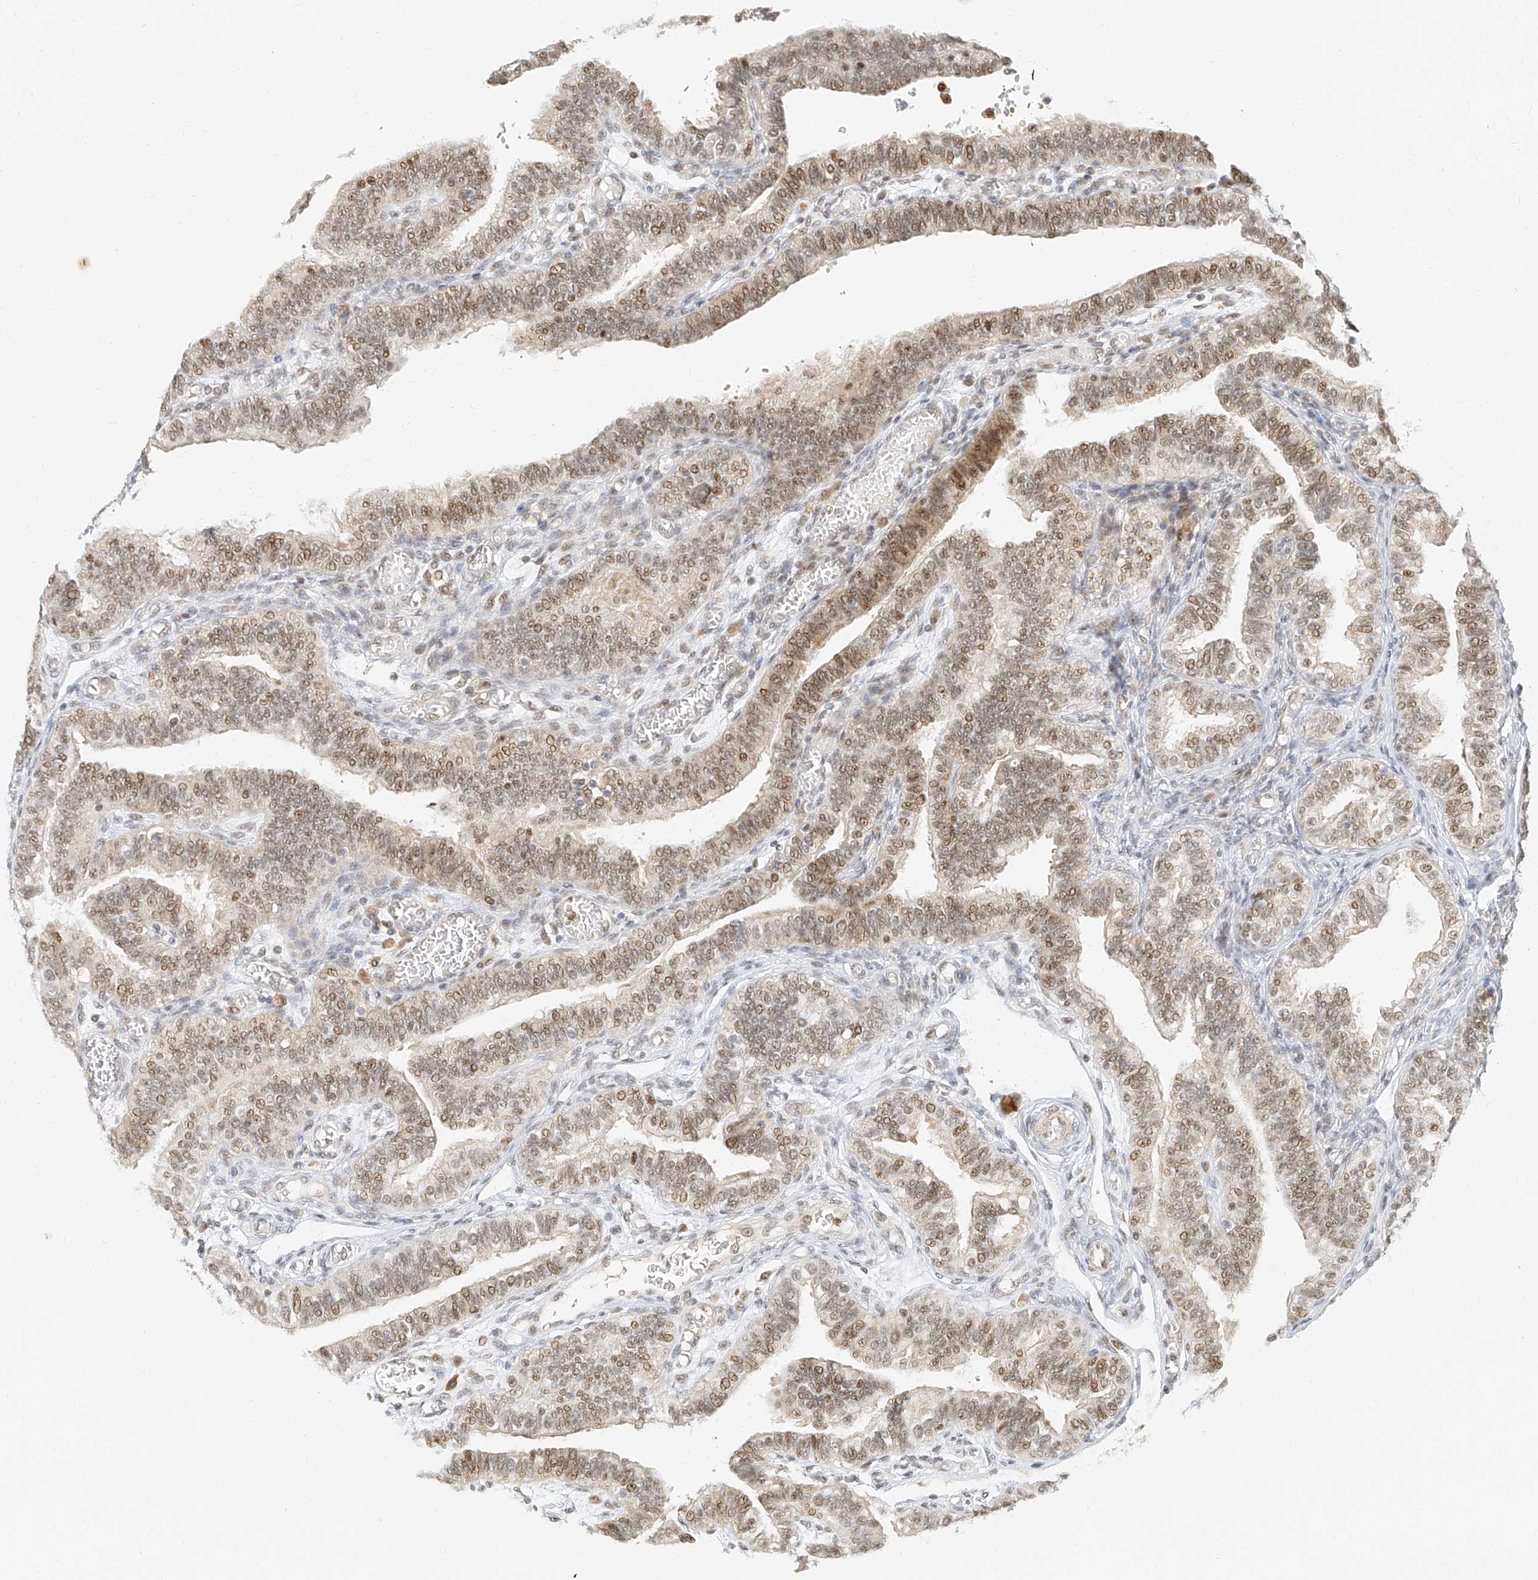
{"staining": {"intensity": "moderate", "quantity": ">75%", "location": "nuclear"}, "tissue": "fallopian tube", "cell_type": "Glandular cells", "image_type": "normal", "snomed": [{"axis": "morphology", "description": "Normal tissue, NOS"}, {"axis": "topography", "description": "Fallopian tube"}], "caption": "Moderate nuclear protein positivity is present in approximately >75% of glandular cells in fallopian tube.", "gene": "CXorf58", "patient": {"sex": "female", "age": 39}}